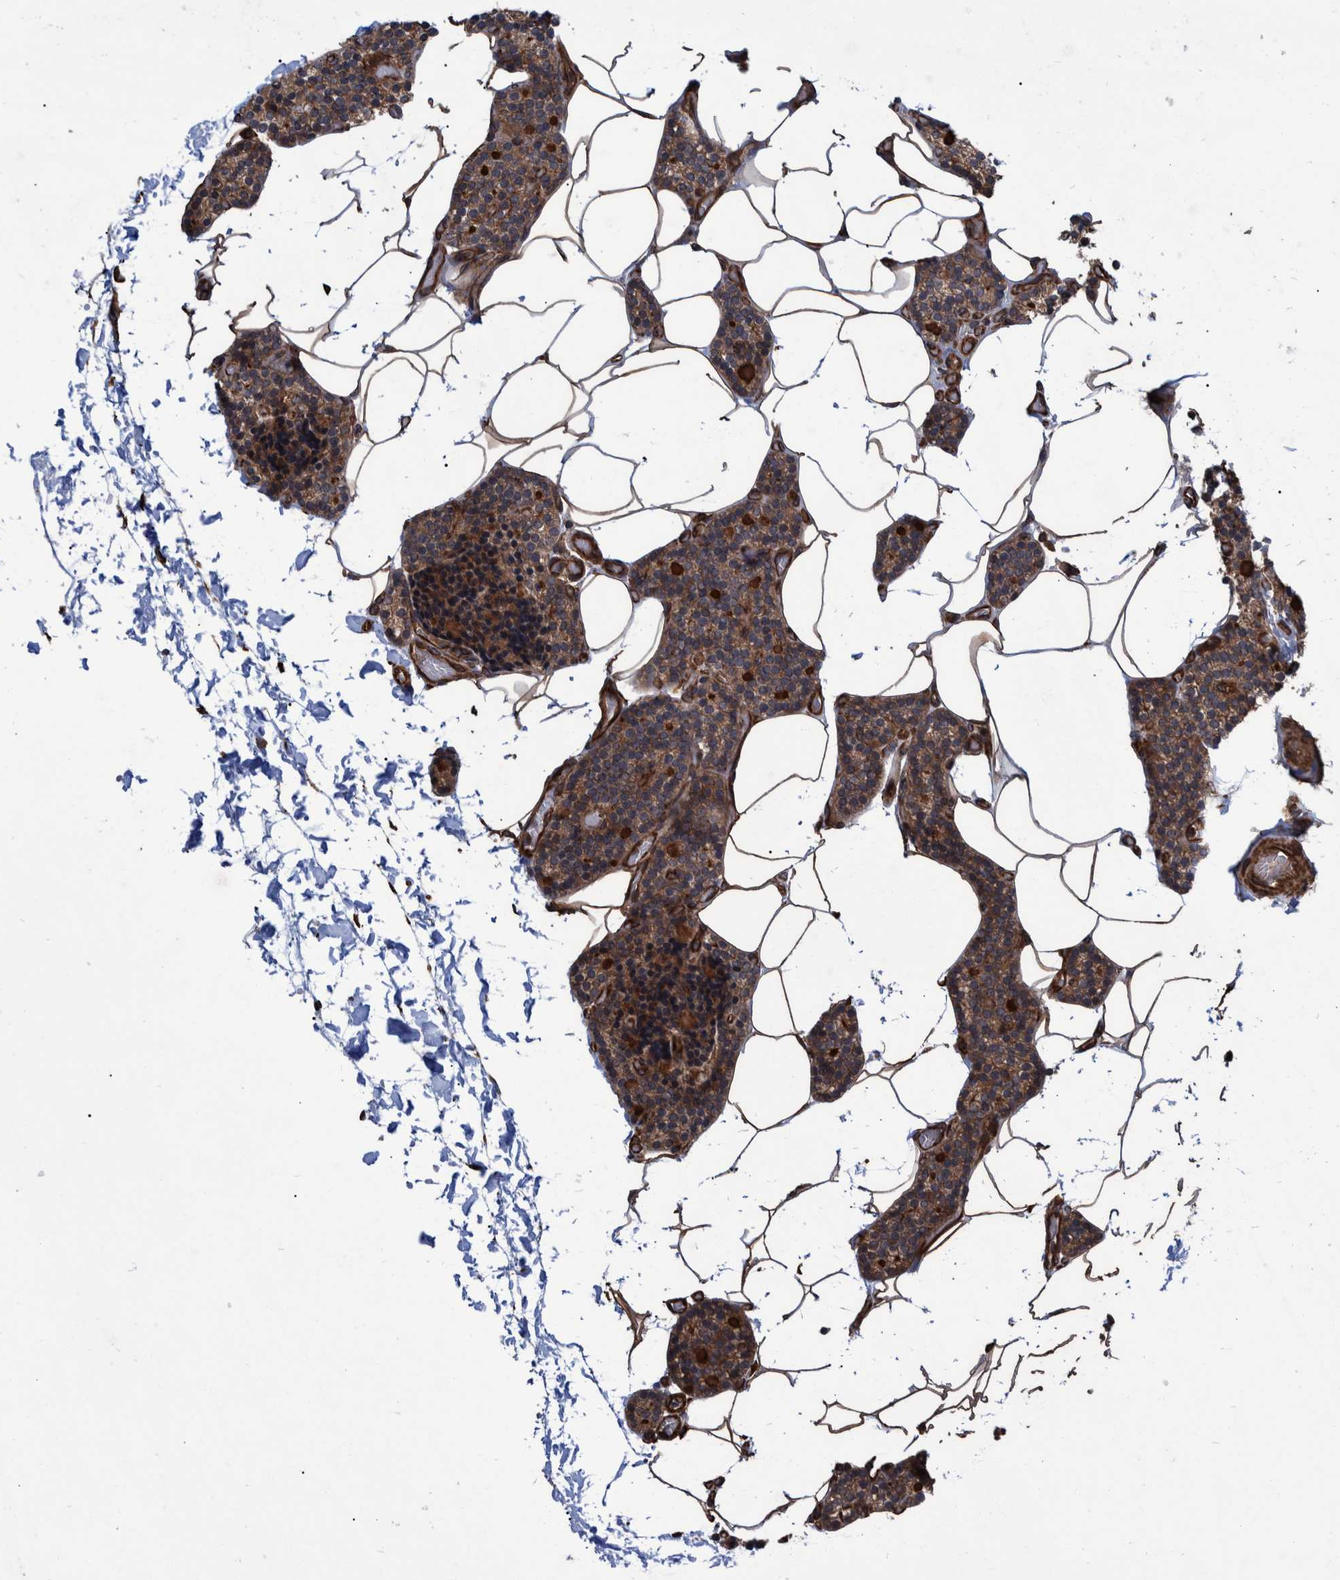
{"staining": {"intensity": "moderate", "quantity": ">75%", "location": "cytoplasmic/membranous"}, "tissue": "parathyroid gland", "cell_type": "Glandular cells", "image_type": "normal", "snomed": [{"axis": "morphology", "description": "Normal tissue, NOS"}, {"axis": "topography", "description": "Parathyroid gland"}], "caption": "A brown stain labels moderate cytoplasmic/membranous positivity of a protein in glandular cells of normal human parathyroid gland. The staining is performed using DAB brown chromogen to label protein expression. The nuclei are counter-stained blue using hematoxylin.", "gene": "TNFRSF10B", "patient": {"sex": "male", "age": 52}}